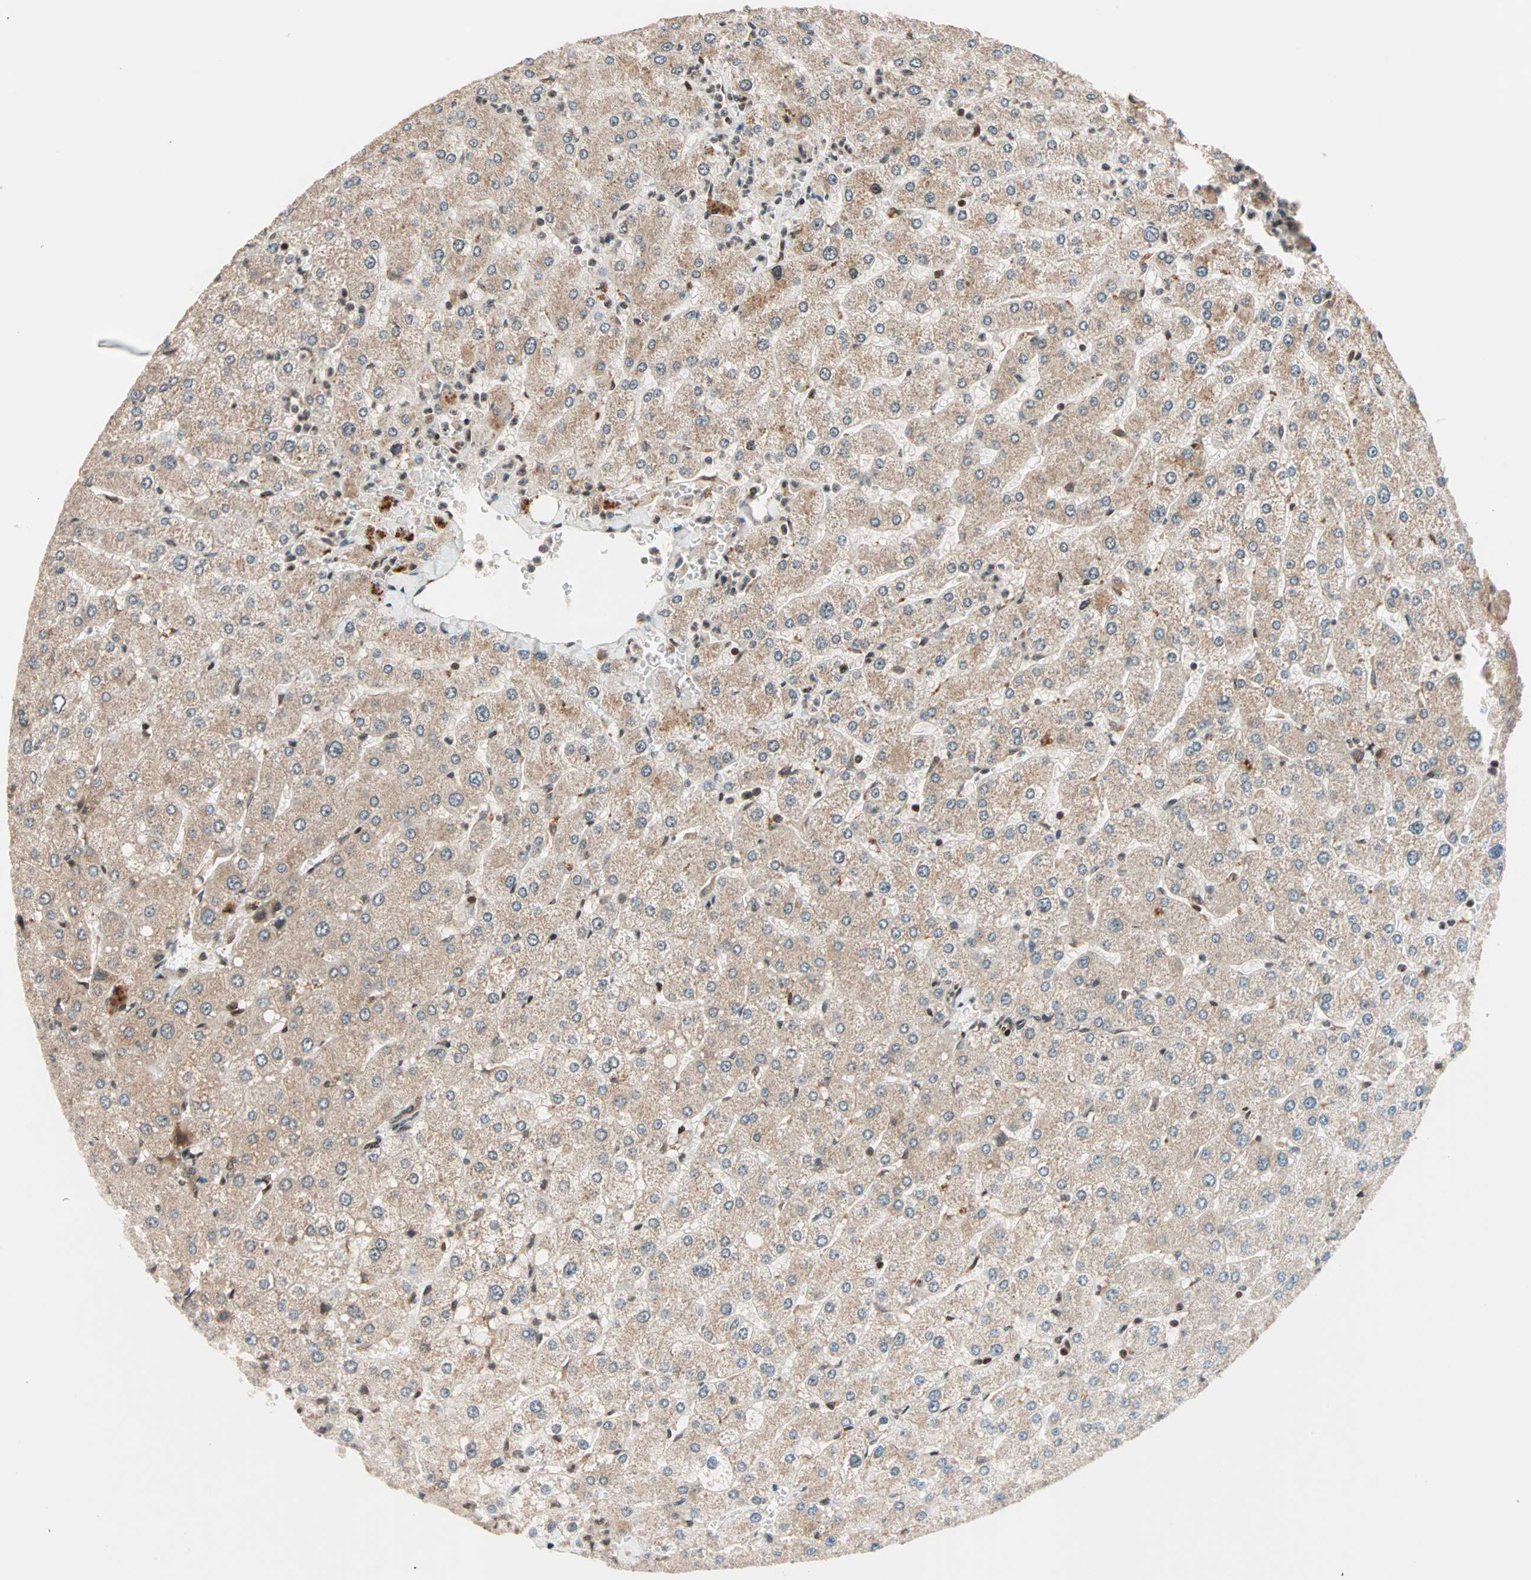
{"staining": {"intensity": "weak", "quantity": ">75%", "location": "cytoplasmic/membranous"}, "tissue": "liver", "cell_type": "Hepatocytes", "image_type": "normal", "snomed": [{"axis": "morphology", "description": "Normal tissue, NOS"}, {"axis": "topography", "description": "Liver"}], "caption": "An immunohistochemistry micrograph of normal tissue is shown. Protein staining in brown highlights weak cytoplasmic/membranous positivity in liver within hepatocytes.", "gene": "HECW1", "patient": {"sex": "male", "age": 55}}